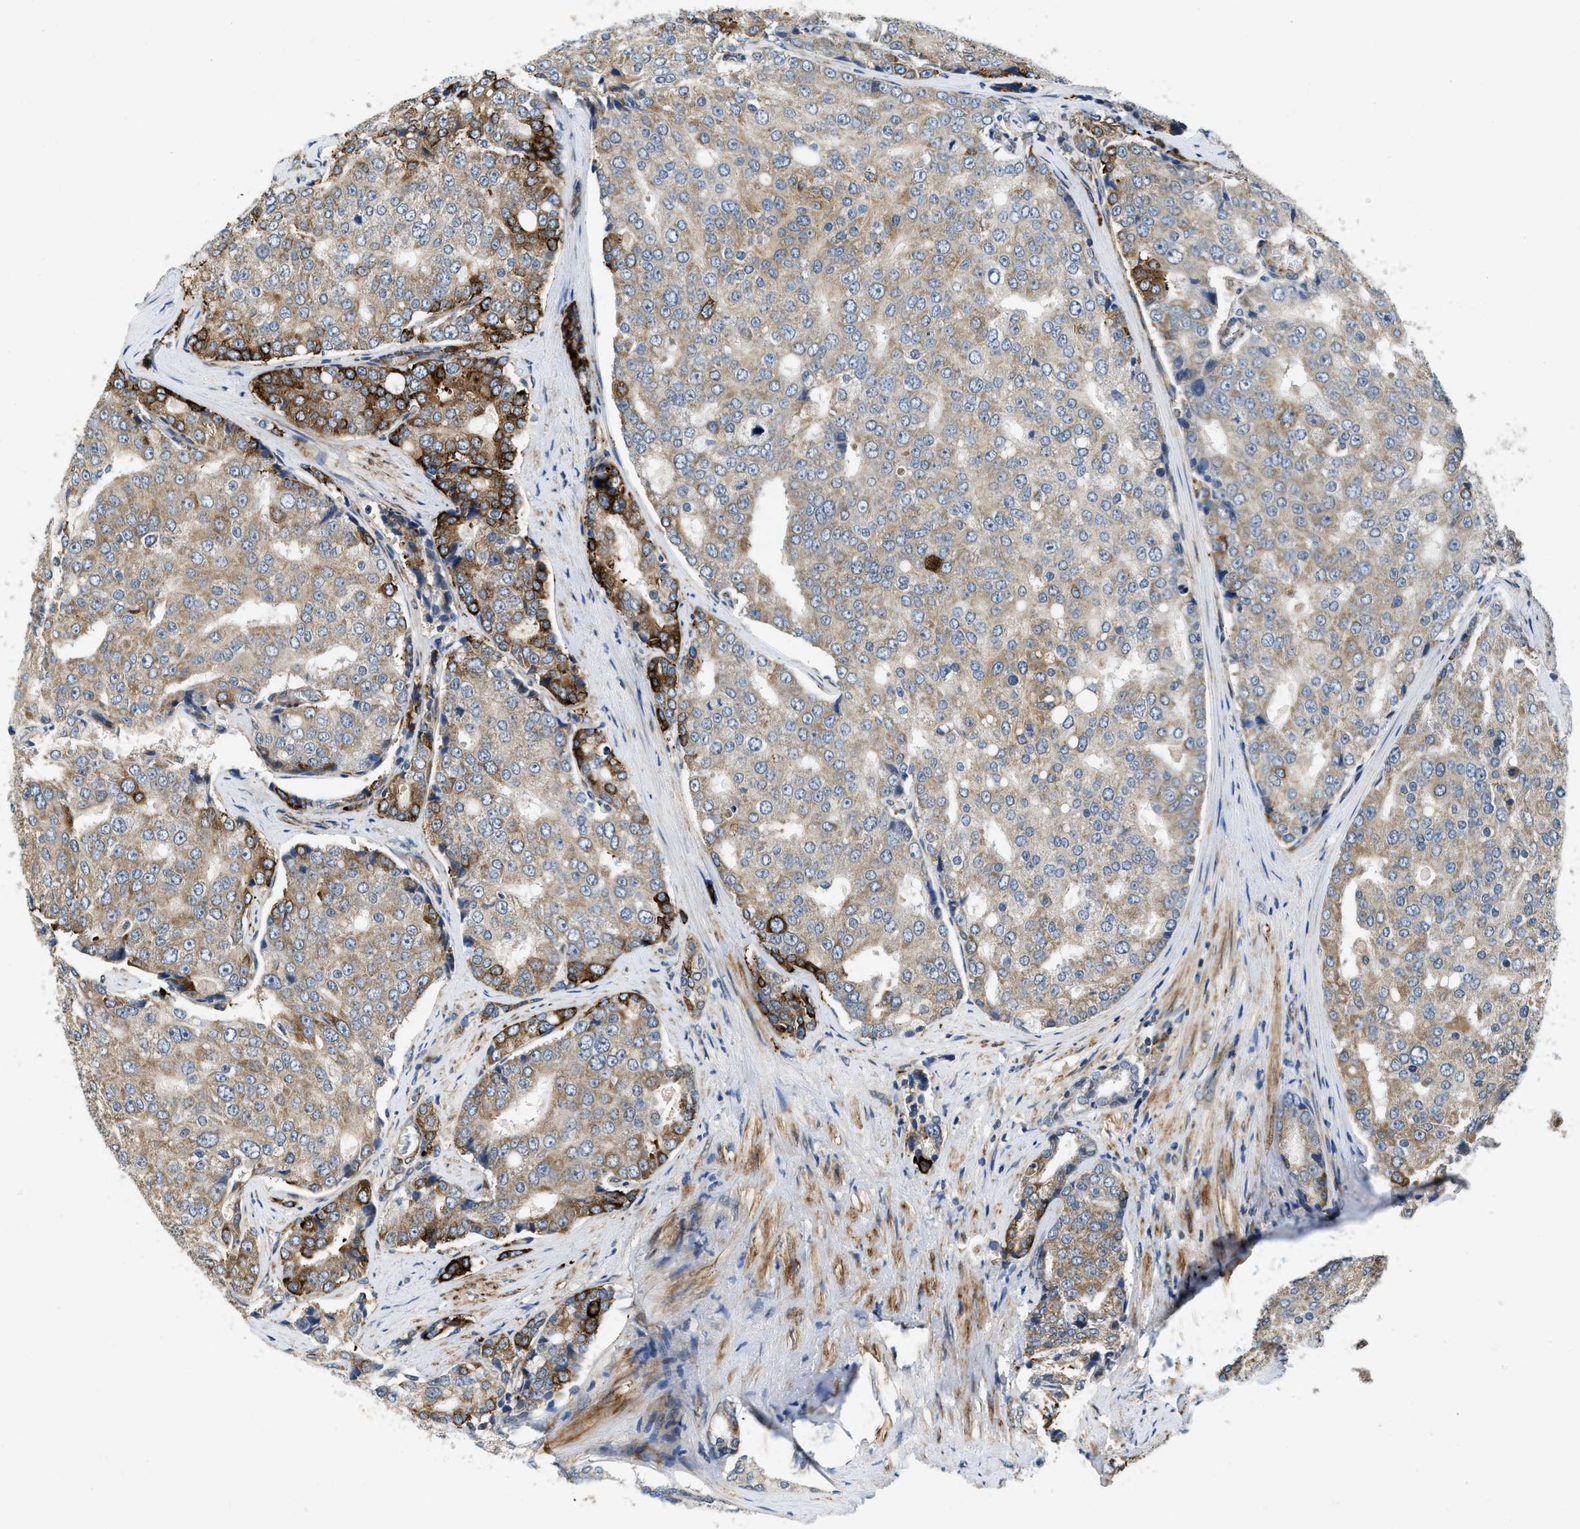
{"staining": {"intensity": "weak", "quantity": "25%-75%", "location": "cytoplasmic/membranous"}, "tissue": "prostate cancer", "cell_type": "Tumor cells", "image_type": "cancer", "snomed": [{"axis": "morphology", "description": "Adenocarcinoma, High grade"}, {"axis": "topography", "description": "Prostate"}], "caption": "This is a histology image of IHC staining of prostate cancer, which shows weak expression in the cytoplasmic/membranous of tumor cells.", "gene": "ZNF599", "patient": {"sex": "male", "age": 50}}